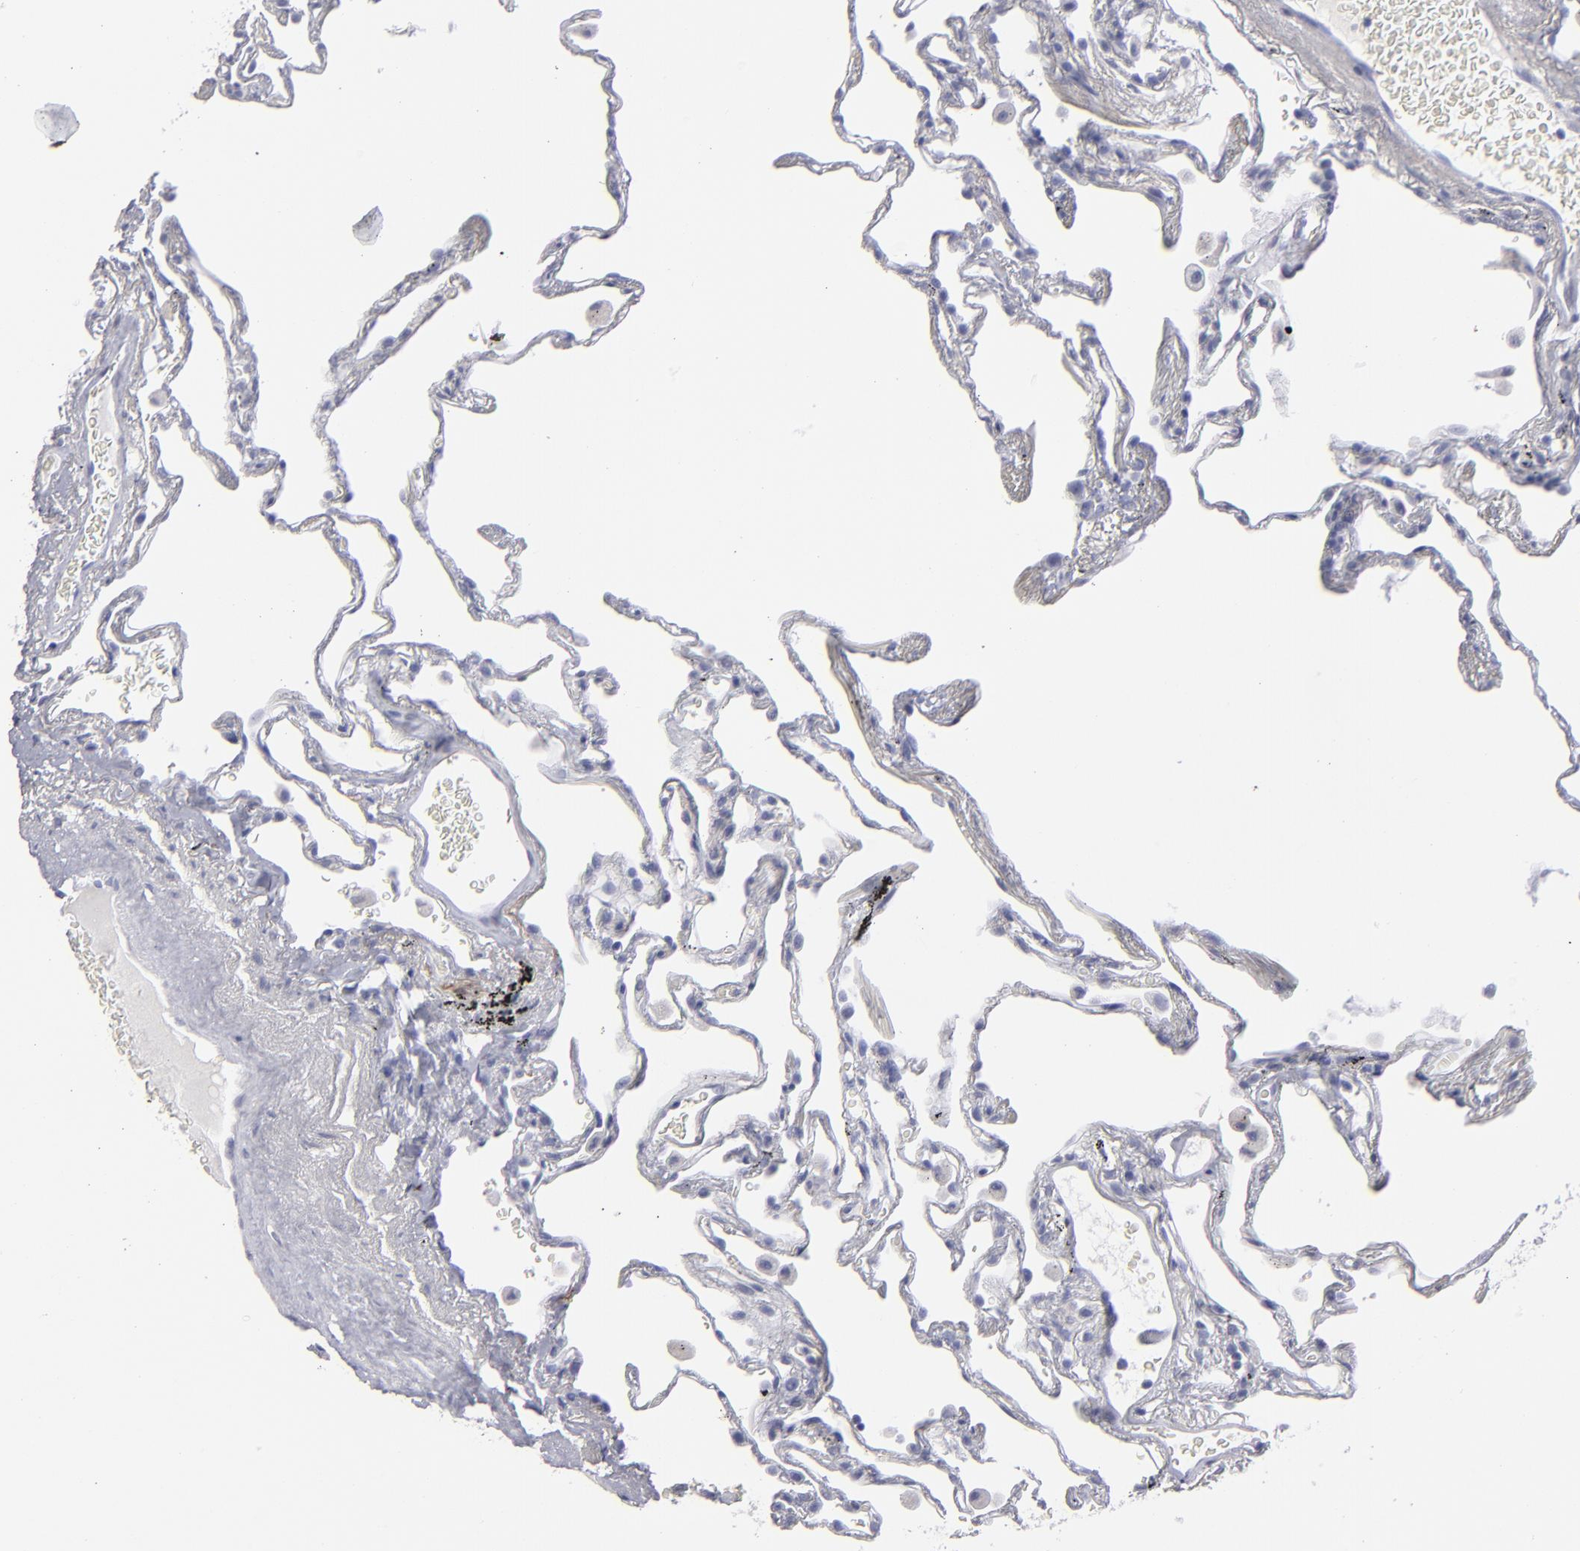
{"staining": {"intensity": "negative", "quantity": "none", "location": "none"}, "tissue": "lung", "cell_type": "Alveolar cells", "image_type": "normal", "snomed": [{"axis": "morphology", "description": "Normal tissue, NOS"}, {"axis": "morphology", "description": "Inflammation, NOS"}, {"axis": "topography", "description": "Lung"}], "caption": "Lung stained for a protein using immunohistochemistry (IHC) demonstrates no positivity alveolar cells.", "gene": "CADM3", "patient": {"sex": "male", "age": 69}}